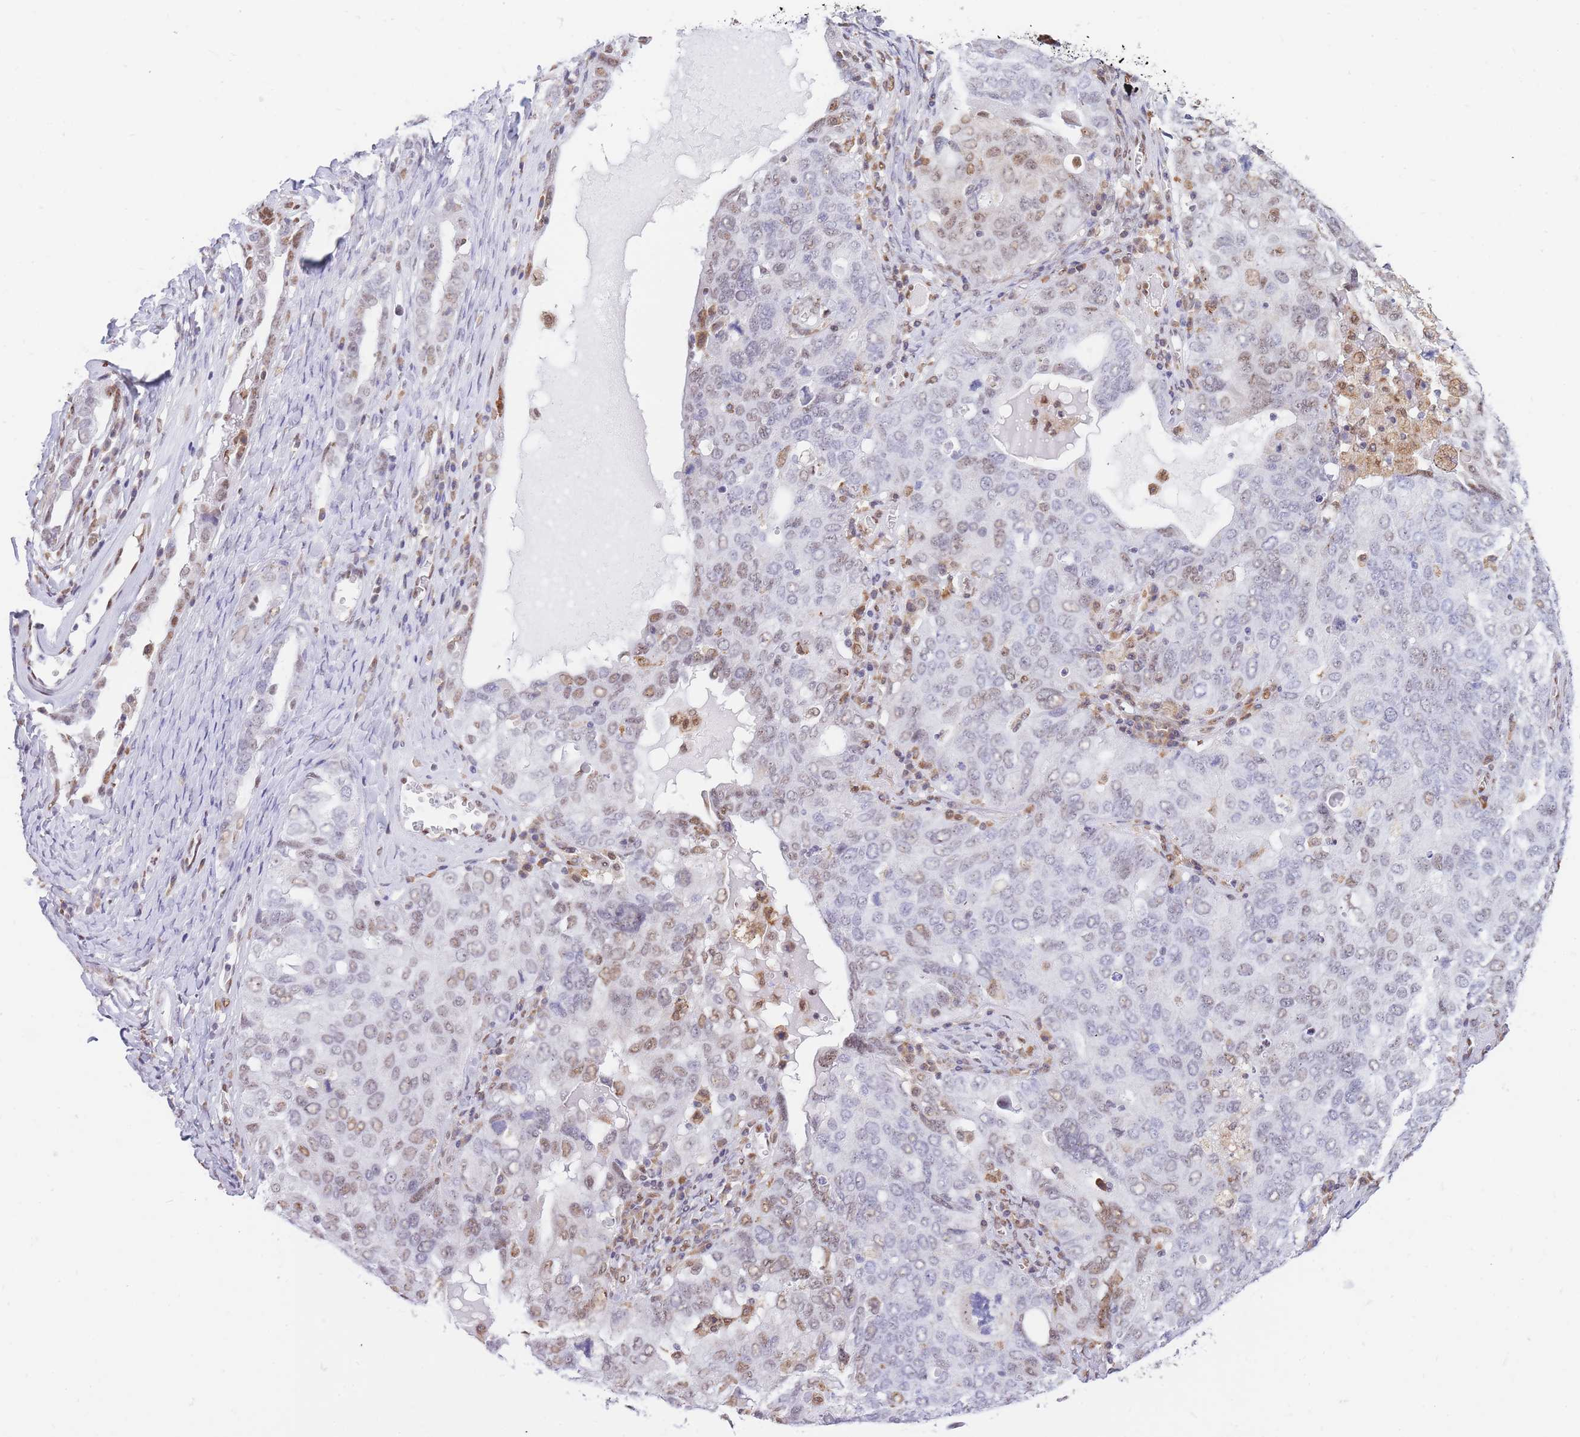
{"staining": {"intensity": "weak", "quantity": "25%-75%", "location": "nuclear"}, "tissue": "ovarian cancer", "cell_type": "Tumor cells", "image_type": "cancer", "snomed": [{"axis": "morphology", "description": "Carcinoma, endometroid"}, {"axis": "topography", "description": "Ovary"}], "caption": "Tumor cells demonstrate weak nuclear staining in about 25%-75% of cells in endometroid carcinoma (ovarian).", "gene": "FAM153A", "patient": {"sex": "female", "age": 62}}